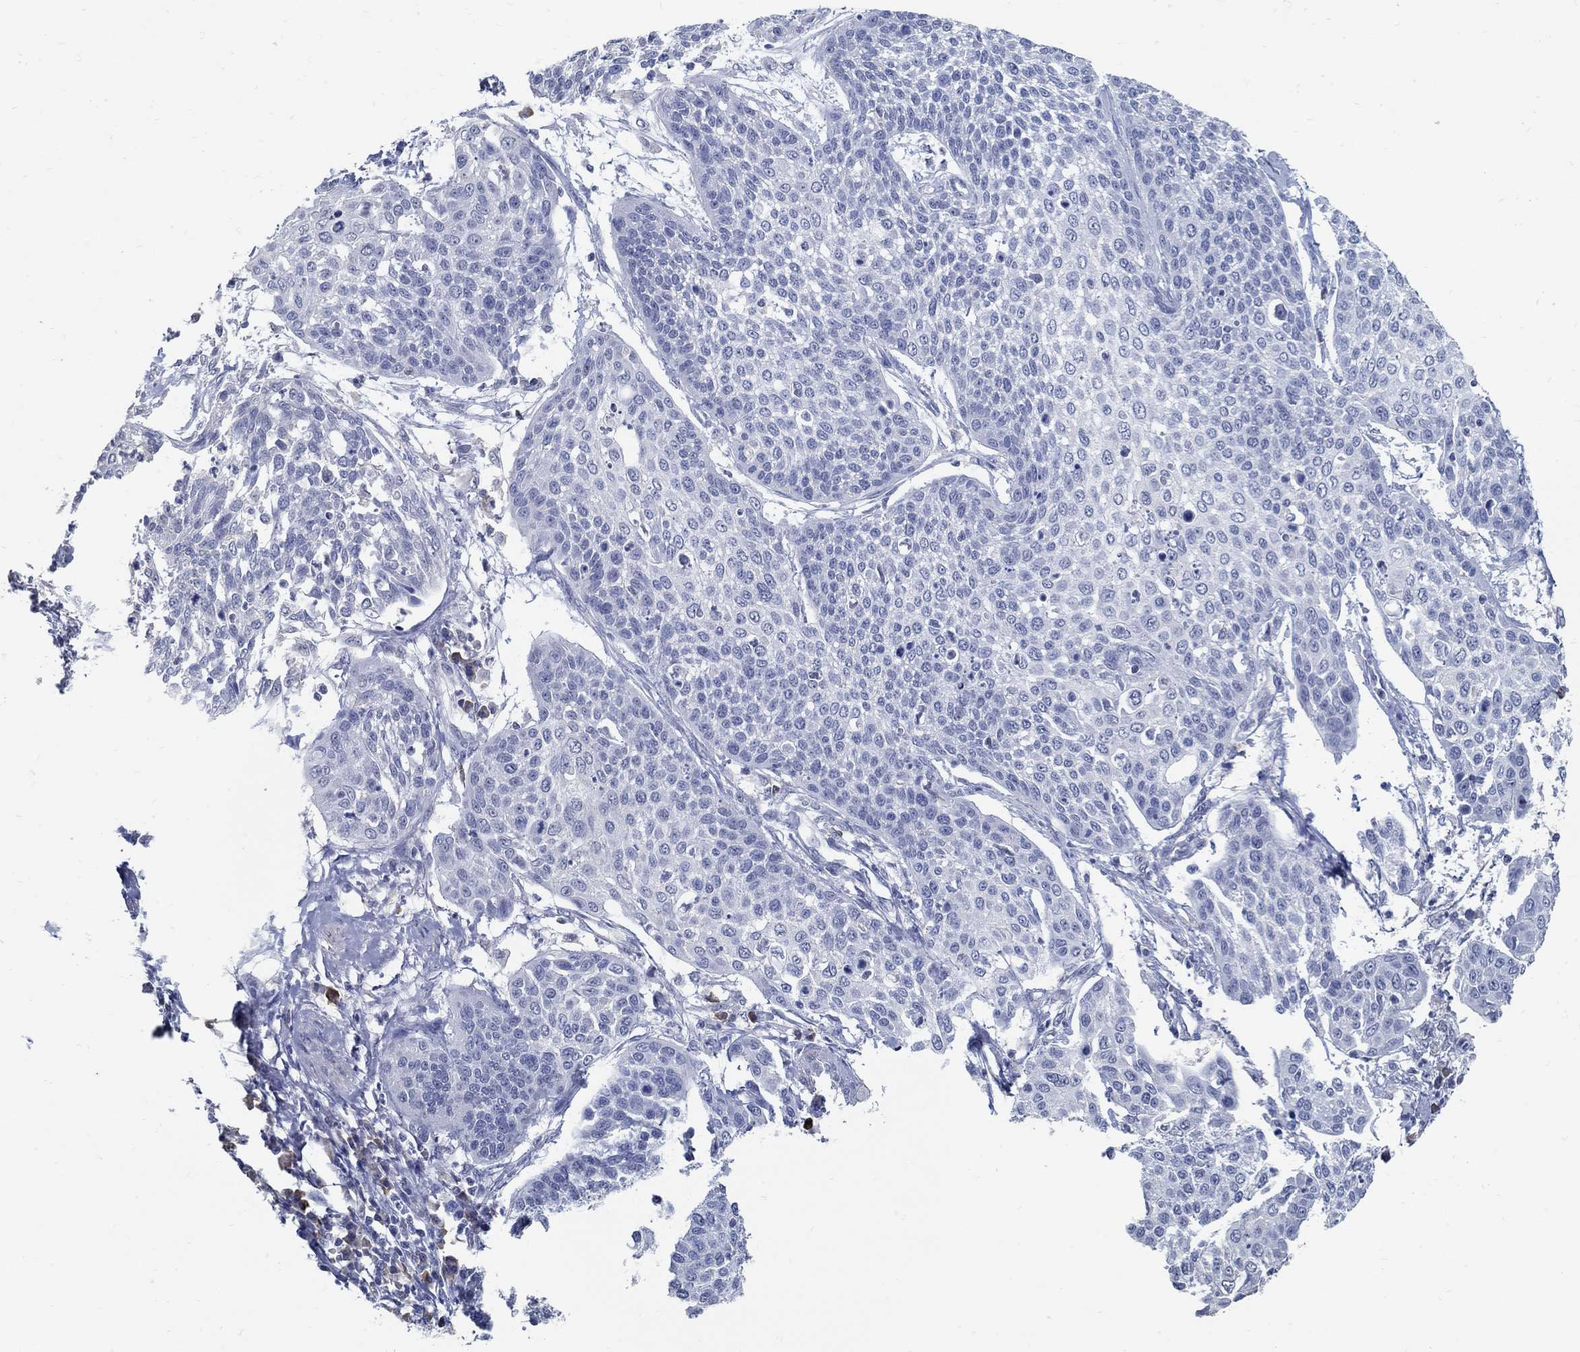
{"staining": {"intensity": "negative", "quantity": "none", "location": "none"}, "tissue": "cervical cancer", "cell_type": "Tumor cells", "image_type": "cancer", "snomed": [{"axis": "morphology", "description": "Squamous cell carcinoma, NOS"}, {"axis": "topography", "description": "Cervix"}], "caption": "Tumor cells show no significant positivity in cervical squamous cell carcinoma.", "gene": "PCDH11X", "patient": {"sex": "female", "age": 34}}